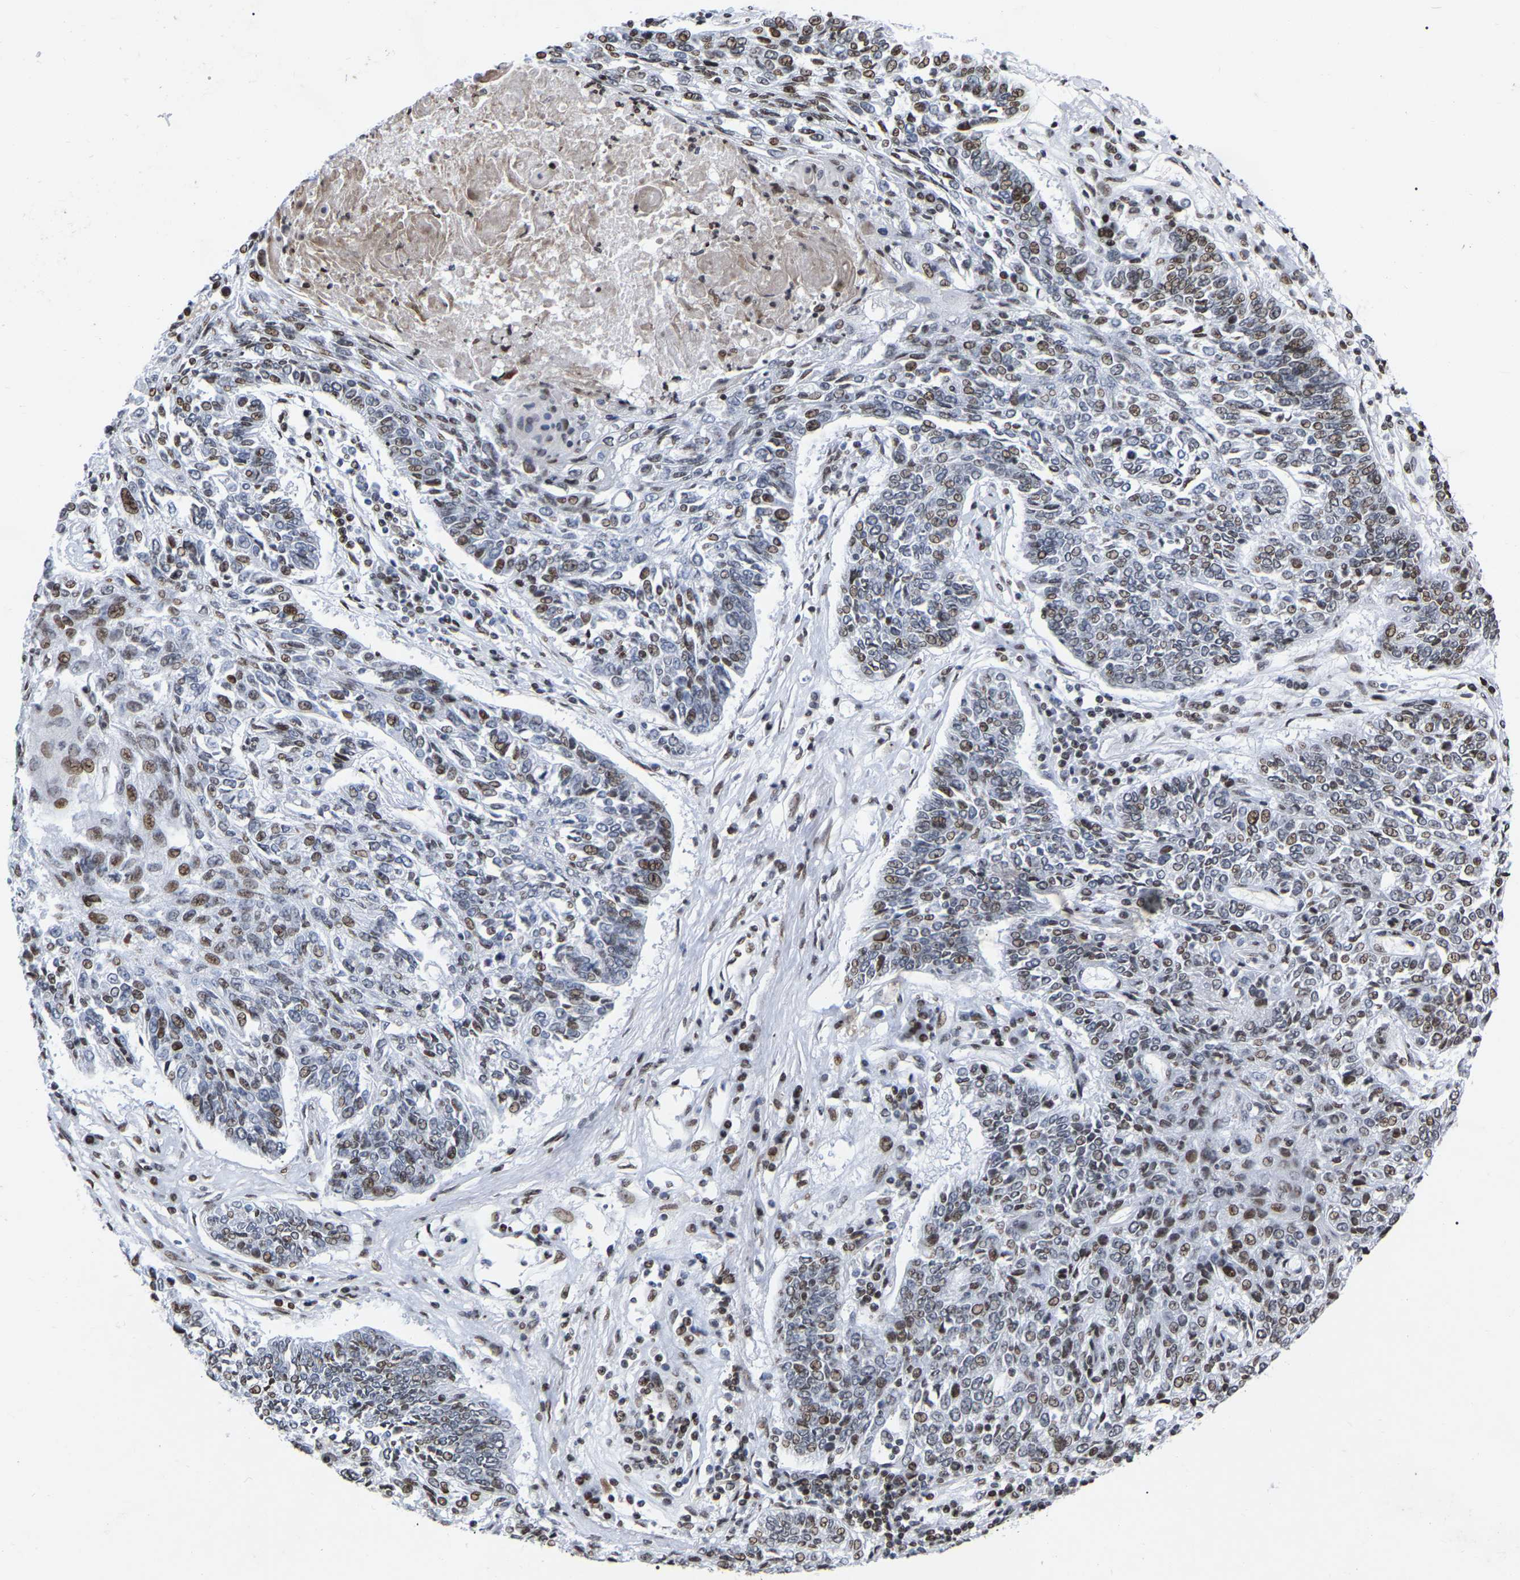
{"staining": {"intensity": "moderate", "quantity": "<25%", "location": "nuclear"}, "tissue": "lung cancer", "cell_type": "Tumor cells", "image_type": "cancer", "snomed": [{"axis": "morphology", "description": "Normal tissue, NOS"}, {"axis": "morphology", "description": "Squamous cell carcinoma, NOS"}, {"axis": "topography", "description": "Cartilage tissue"}, {"axis": "topography", "description": "Bronchus"}, {"axis": "topography", "description": "Lung"}], "caption": "Squamous cell carcinoma (lung) stained for a protein demonstrates moderate nuclear positivity in tumor cells. (DAB (3,3'-diaminobenzidine) = brown stain, brightfield microscopy at high magnification).", "gene": "PRCC", "patient": {"sex": "female", "age": 49}}